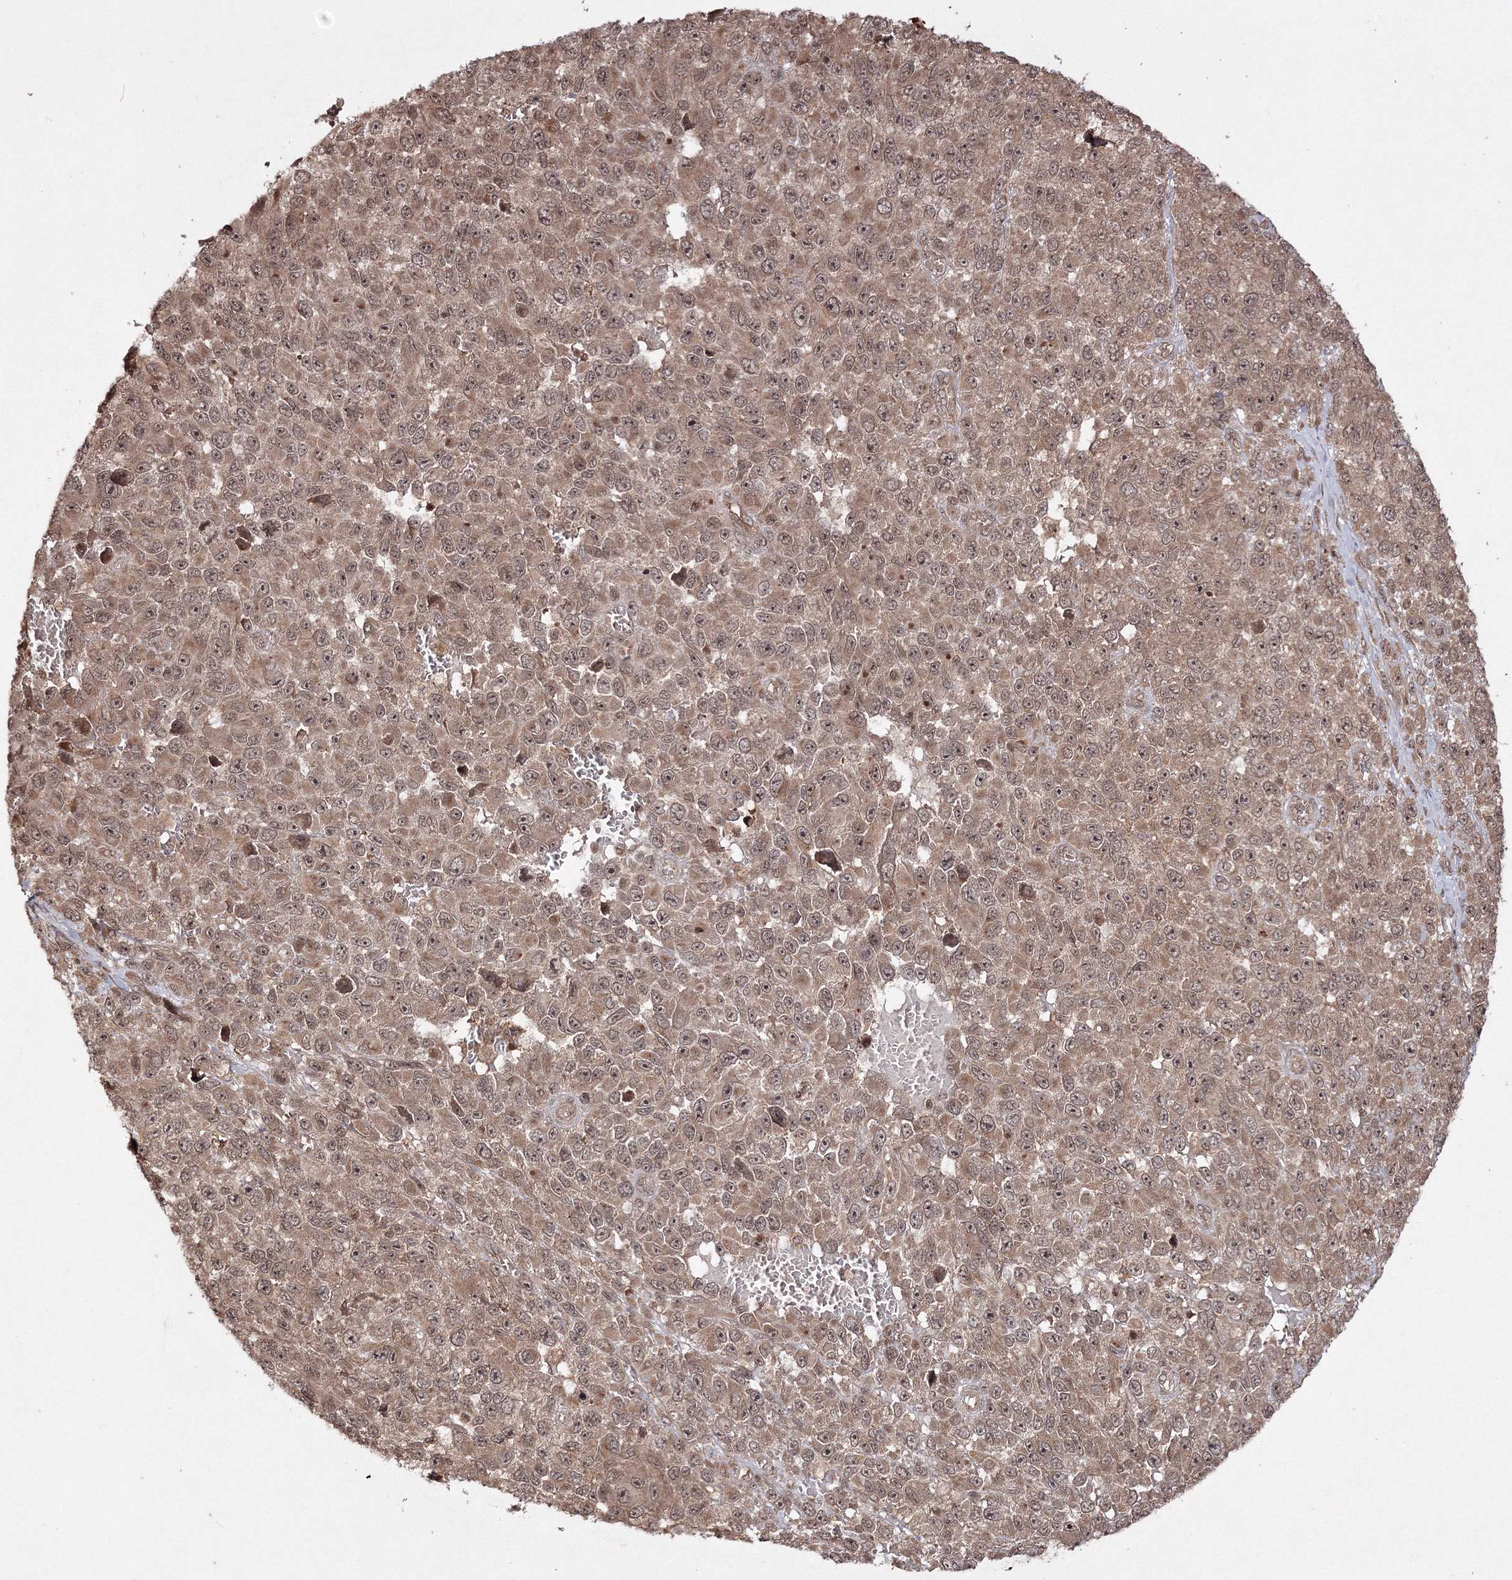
{"staining": {"intensity": "moderate", "quantity": ">75%", "location": "cytoplasmic/membranous,nuclear"}, "tissue": "melanoma", "cell_type": "Tumor cells", "image_type": "cancer", "snomed": [{"axis": "morphology", "description": "Malignant melanoma, NOS"}, {"axis": "topography", "description": "Skin"}], "caption": "Melanoma tissue shows moderate cytoplasmic/membranous and nuclear staining in approximately >75% of tumor cells, visualized by immunohistochemistry.", "gene": "PEX13", "patient": {"sex": "female", "age": 96}}